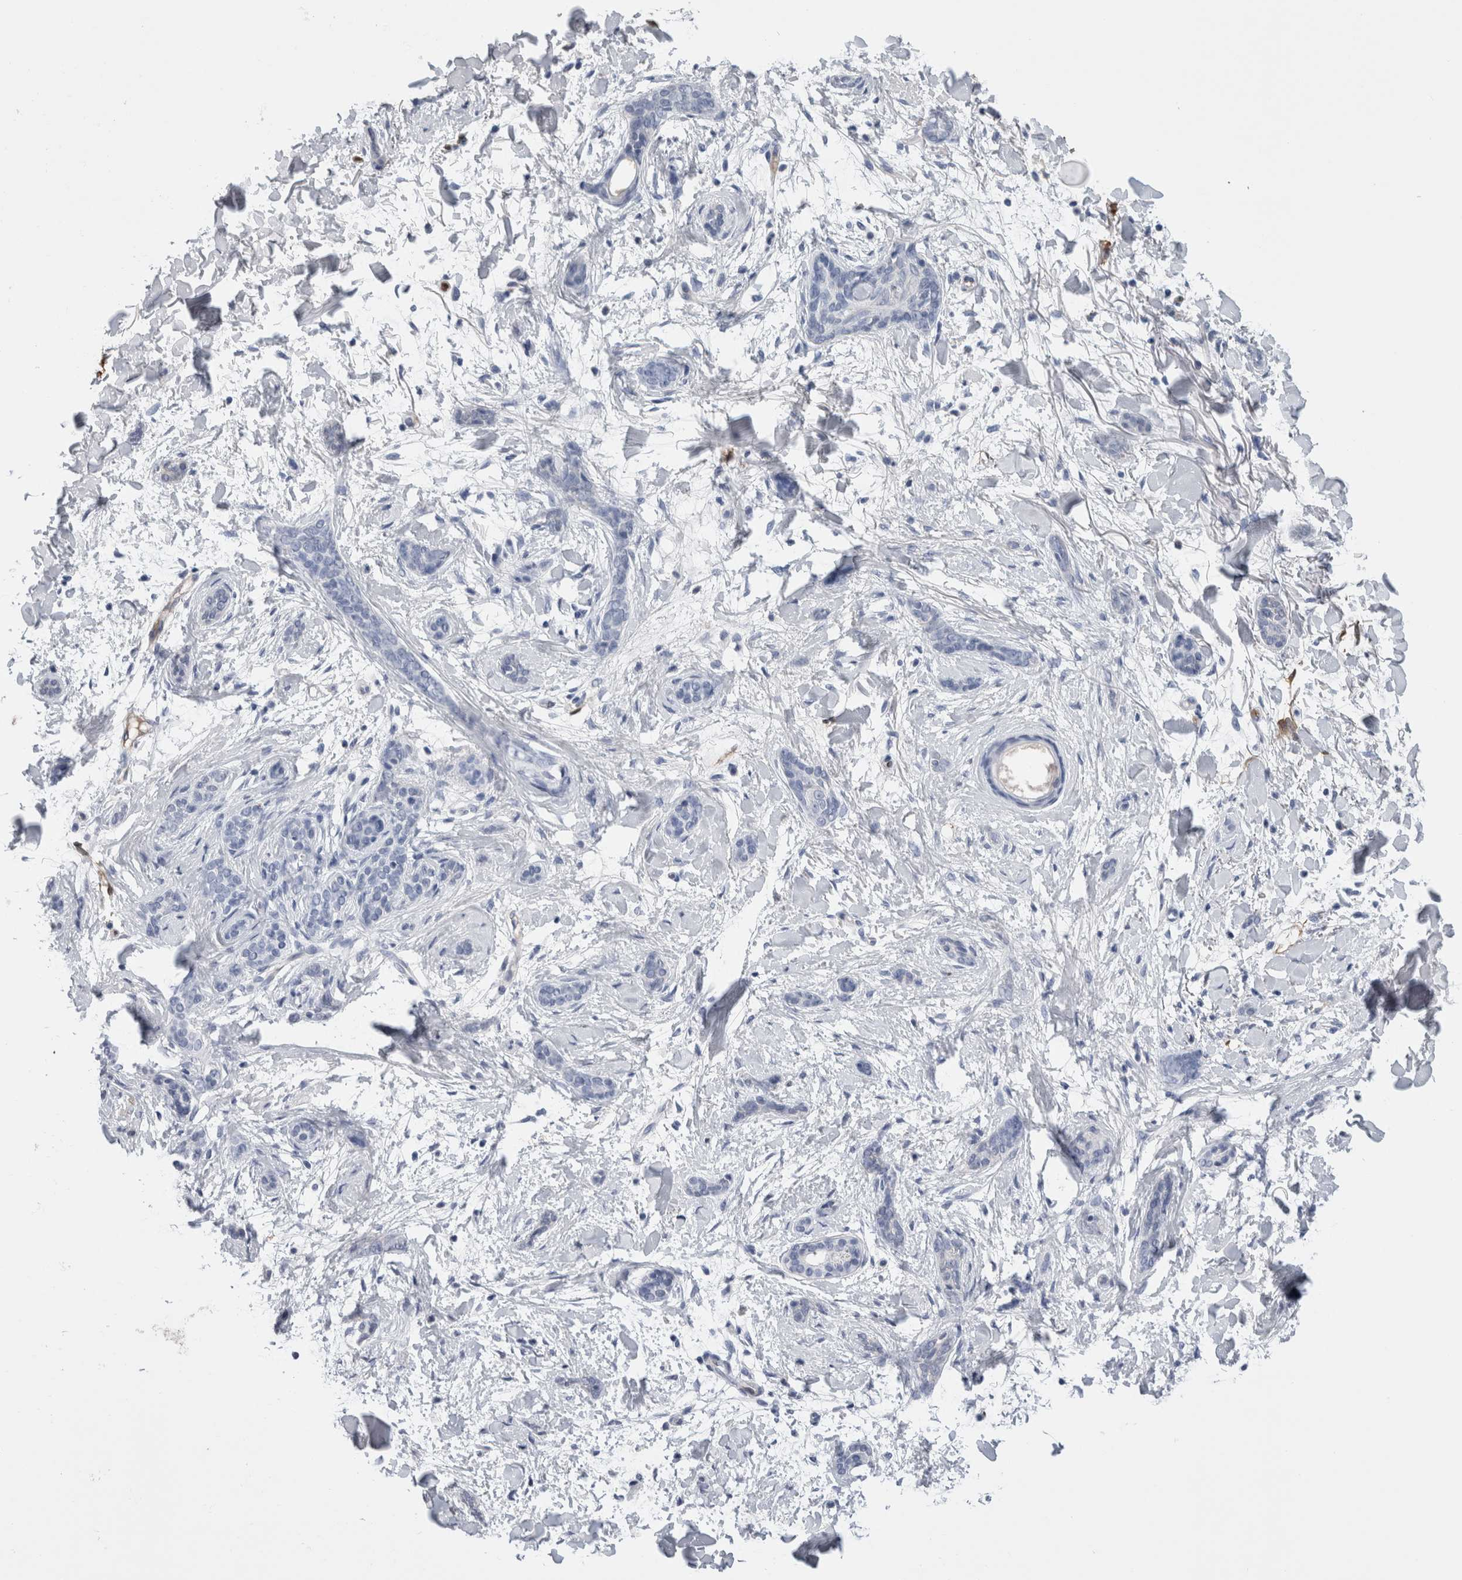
{"staining": {"intensity": "negative", "quantity": "none", "location": "none"}, "tissue": "skin cancer", "cell_type": "Tumor cells", "image_type": "cancer", "snomed": [{"axis": "morphology", "description": "Basal cell carcinoma"}, {"axis": "morphology", "description": "Adnexal tumor, benign"}, {"axis": "topography", "description": "Skin"}], "caption": "Histopathology image shows no significant protein expression in tumor cells of skin cancer.", "gene": "FABP4", "patient": {"sex": "female", "age": 42}}